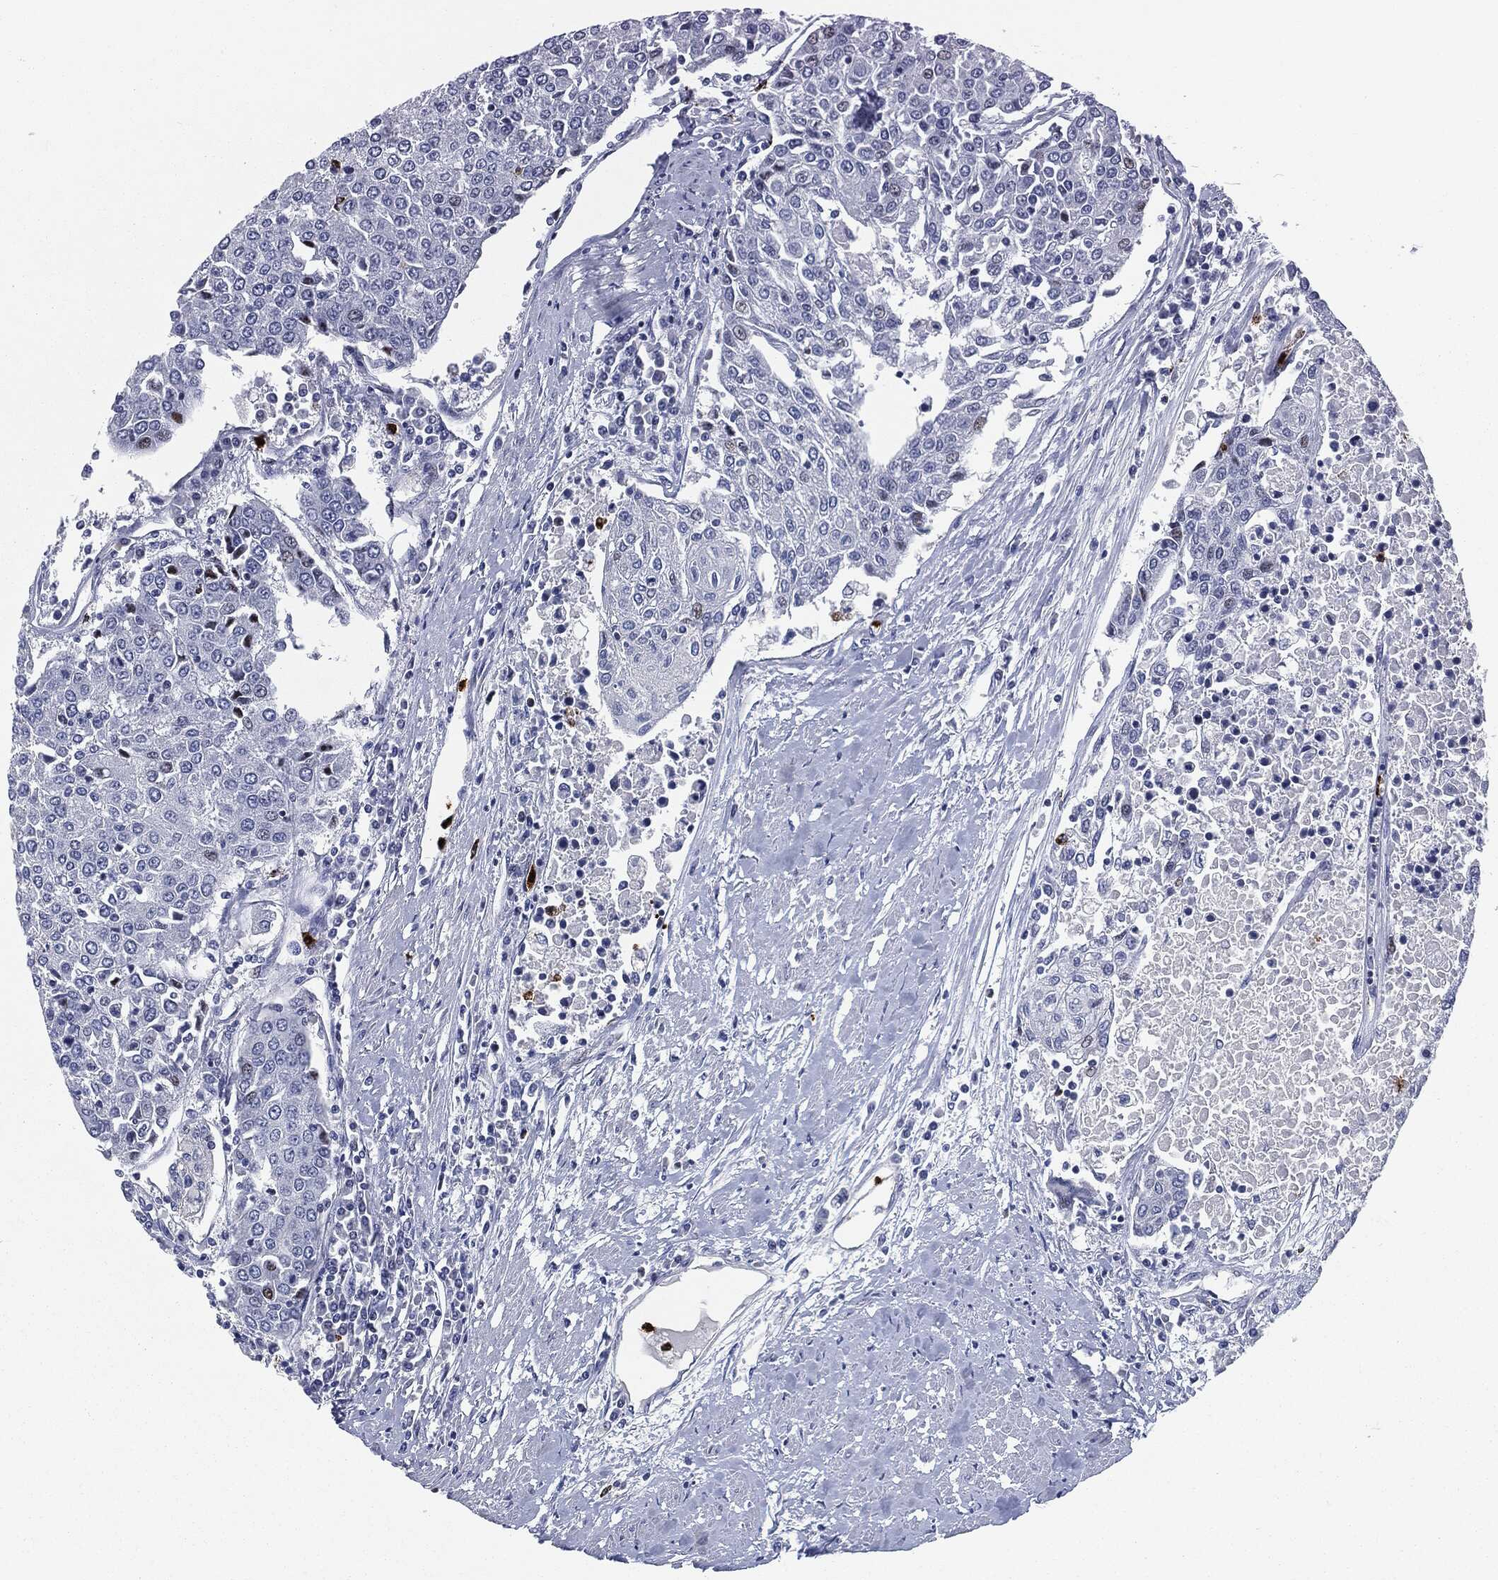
{"staining": {"intensity": "negative", "quantity": "none", "location": "none"}, "tissue": "urothelial cancer", "cell_type": "Tumor cells", "image_type": "cancer", "snomed": [{"axis": "morphology", "description": "Urothelial carcinoma, High grade"}, {"axis": "topography", "description": "Urinary bladder"}], "caption": "Tumor cells are negative for brown protein staining in high-grade urothelial carcinoma.", "gene": "MPO", "patient": {"sex": "female", "age": 85}}